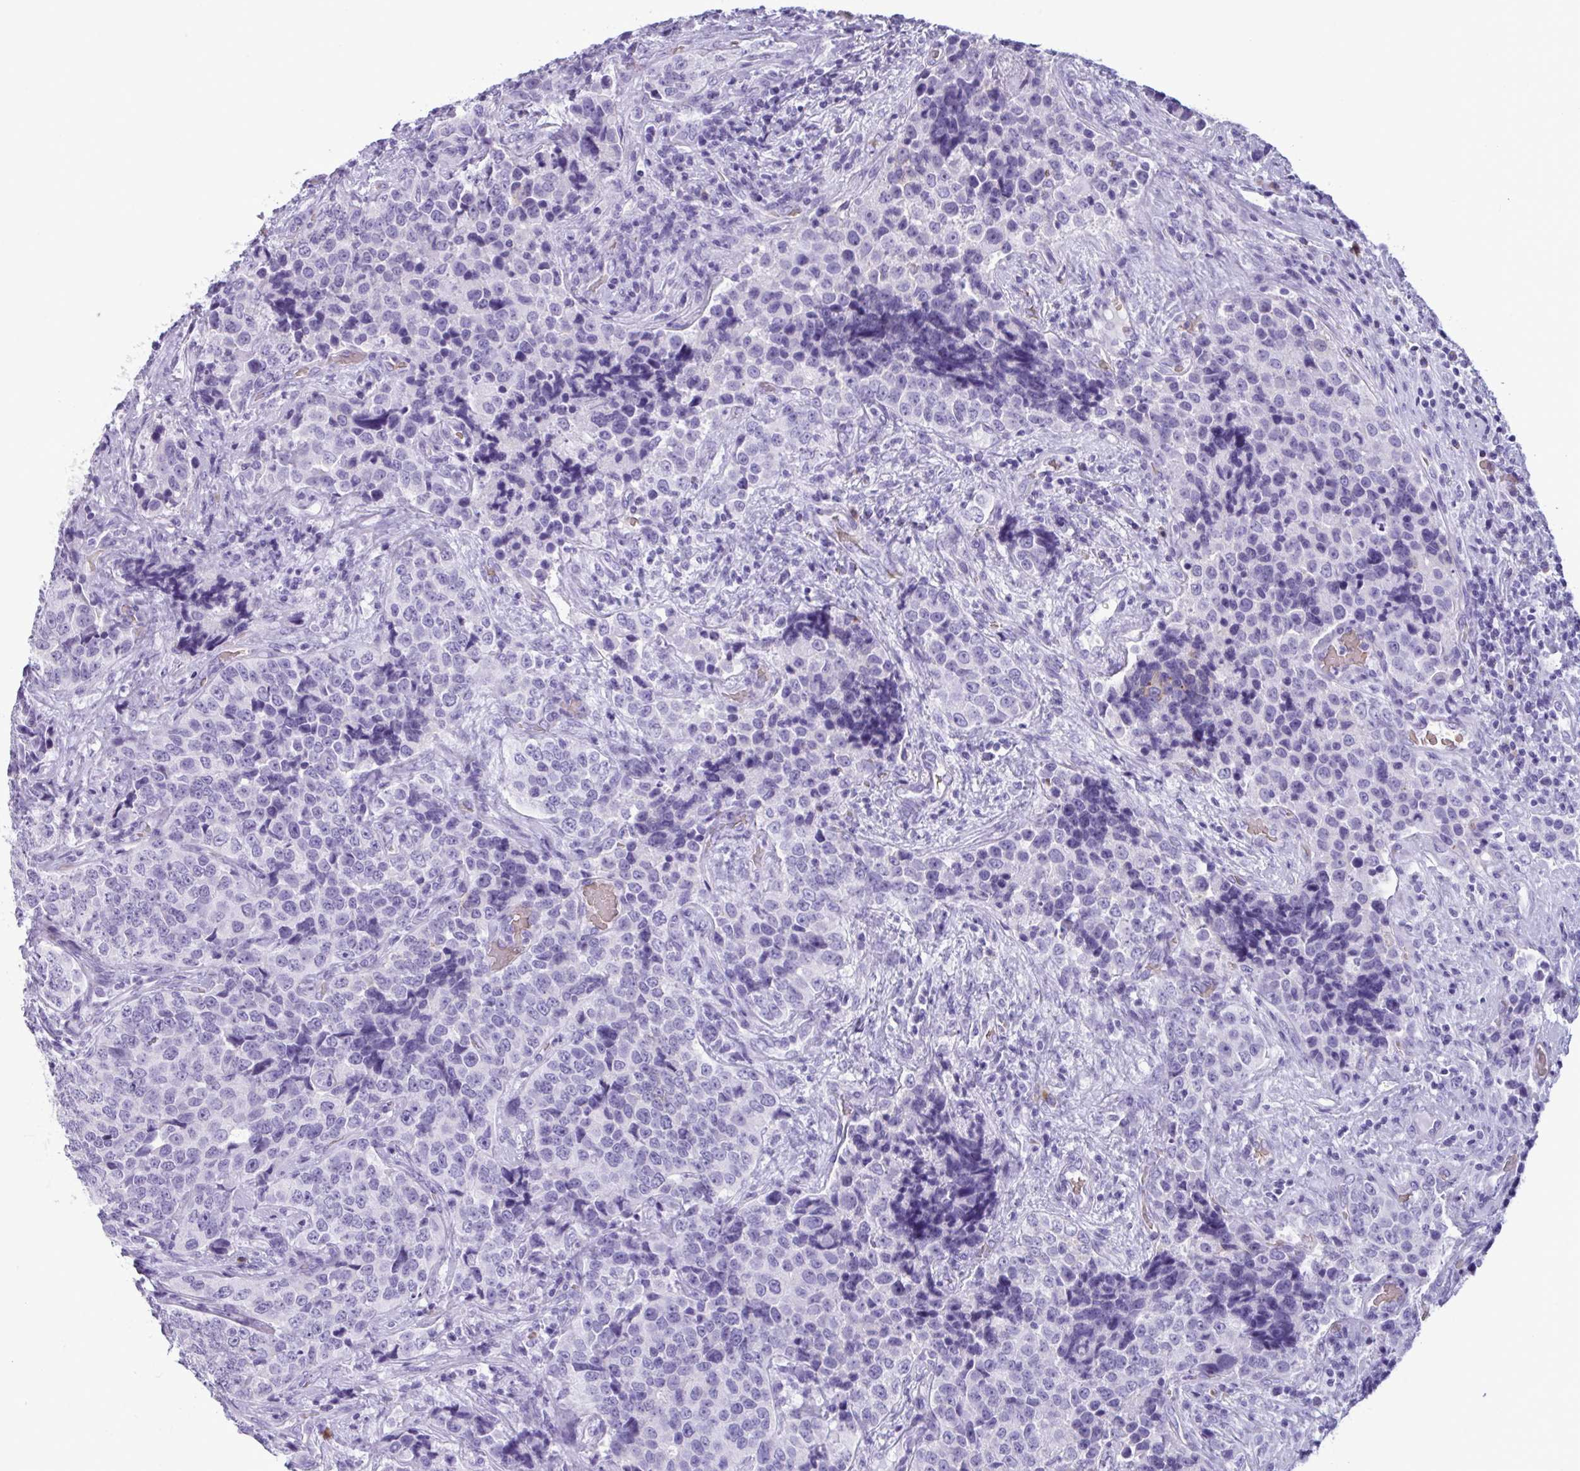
{"staining": {"intensity": "negative", "quantity": "none", "location": "none"}, "tissue": "urothelial cancer", "cell_type": "Tumor cells", "image_type": "cancer", "snomed": [{"axis": "morphology", "description": "Urothelial carcinoma, NOS"}, {"axis": "topography", "description": "Urinary bladder"}], "caption": "The IHC image has no significant positivity in tumor cells of transitional cell carcinoma tissue.", "gene": "SLC2A1", "patient": {"sex": "male", "age": 52}}